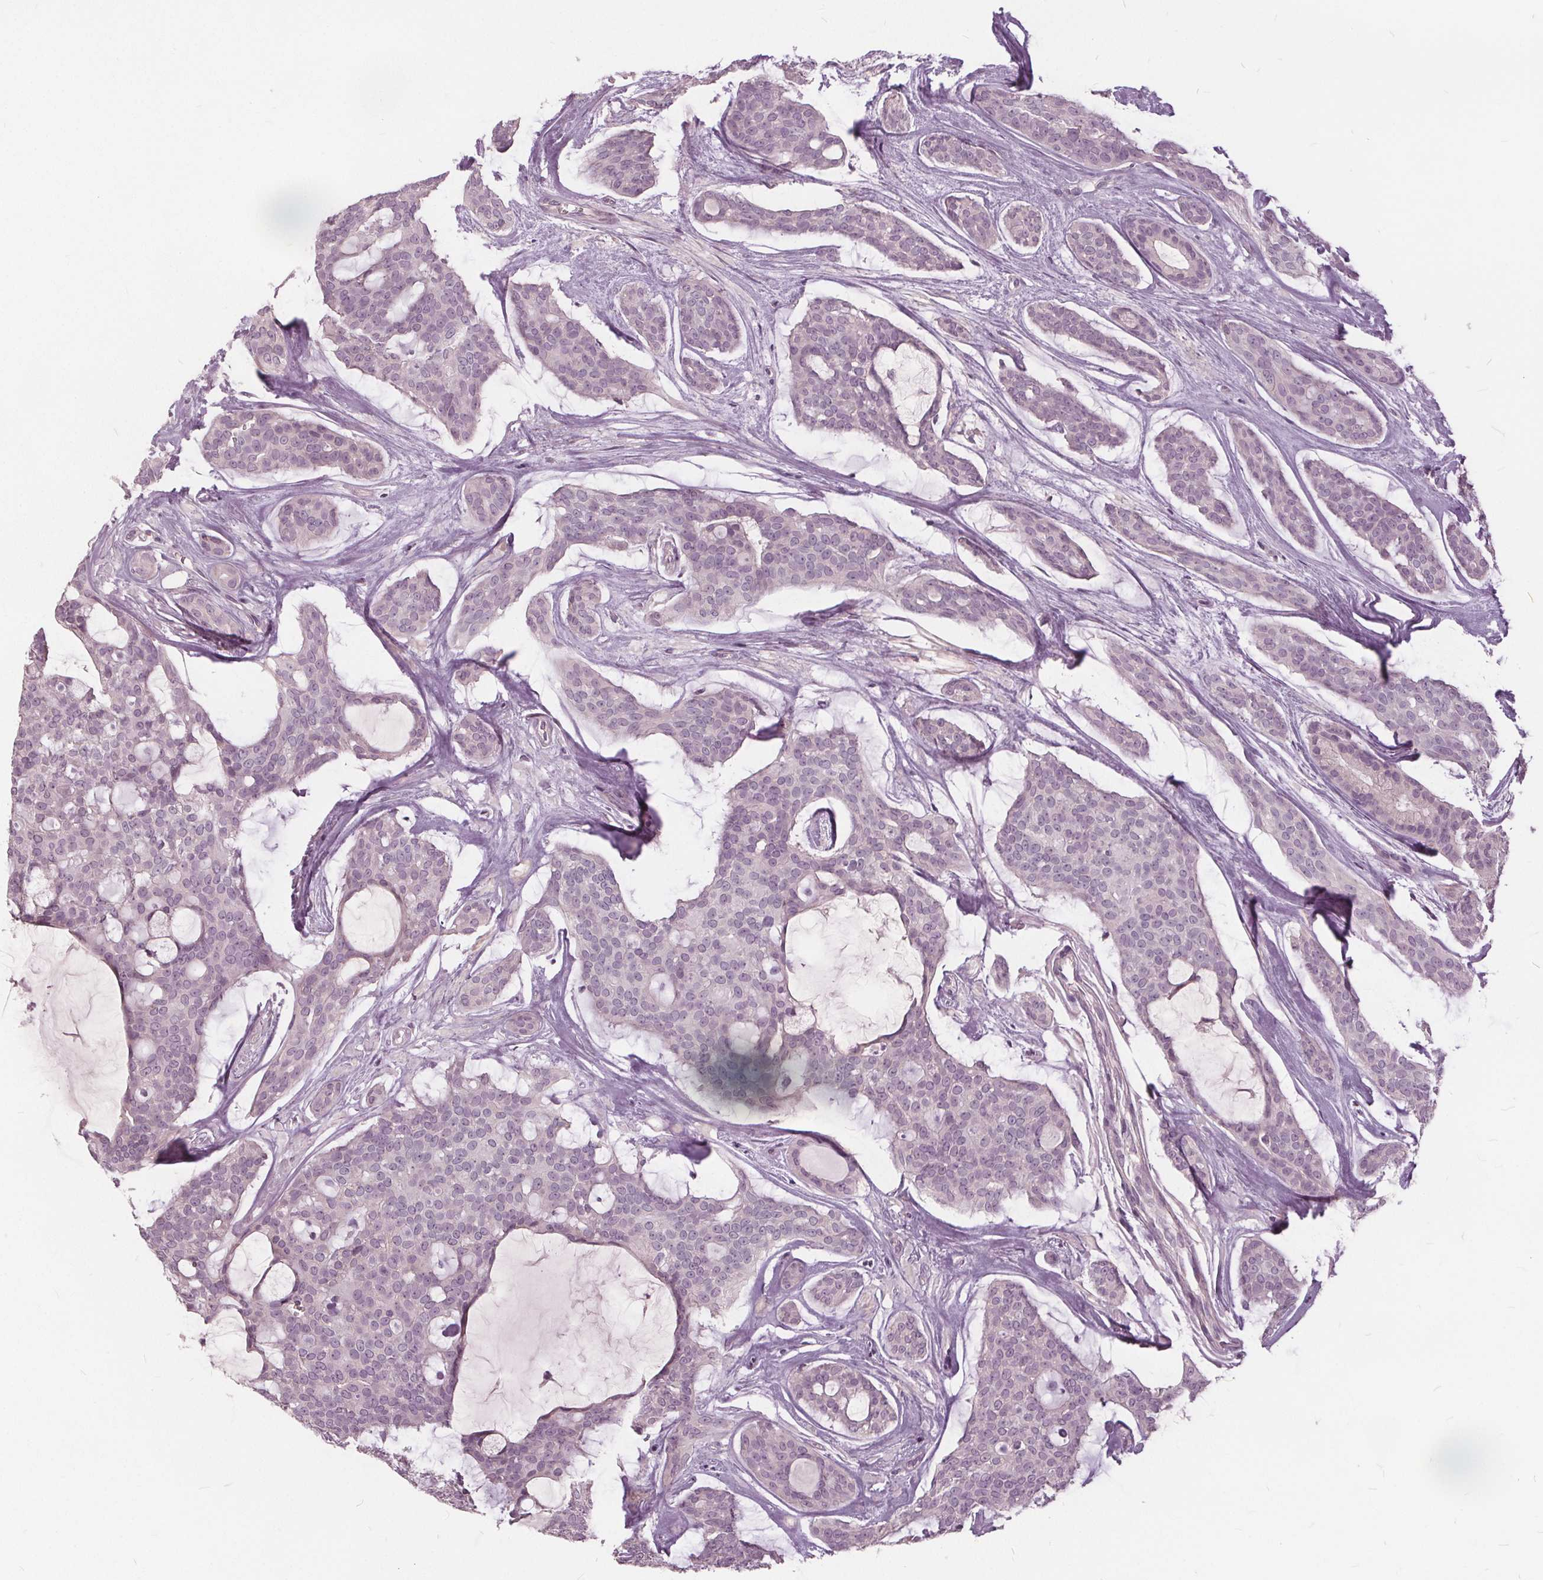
{"staining": {"intensity": "negative", "quantity": "none", "location": "none"}, "tissue": "head and neck cancer", "cell_type": "Tumor cells", "image_type": "cancer", "snomed": [{"axis": "morphology", "description": "Adenocarcinoma, NOS"}, {"axis": "topography", "description": "Head-Neck"}], "caption": "DAB immunohistochemical staining of head and neck adenocarcinoma displays no significant positivity in tumor cells.", "gene": "KLK13", "patient": {"sex": "male", "age": 66}}